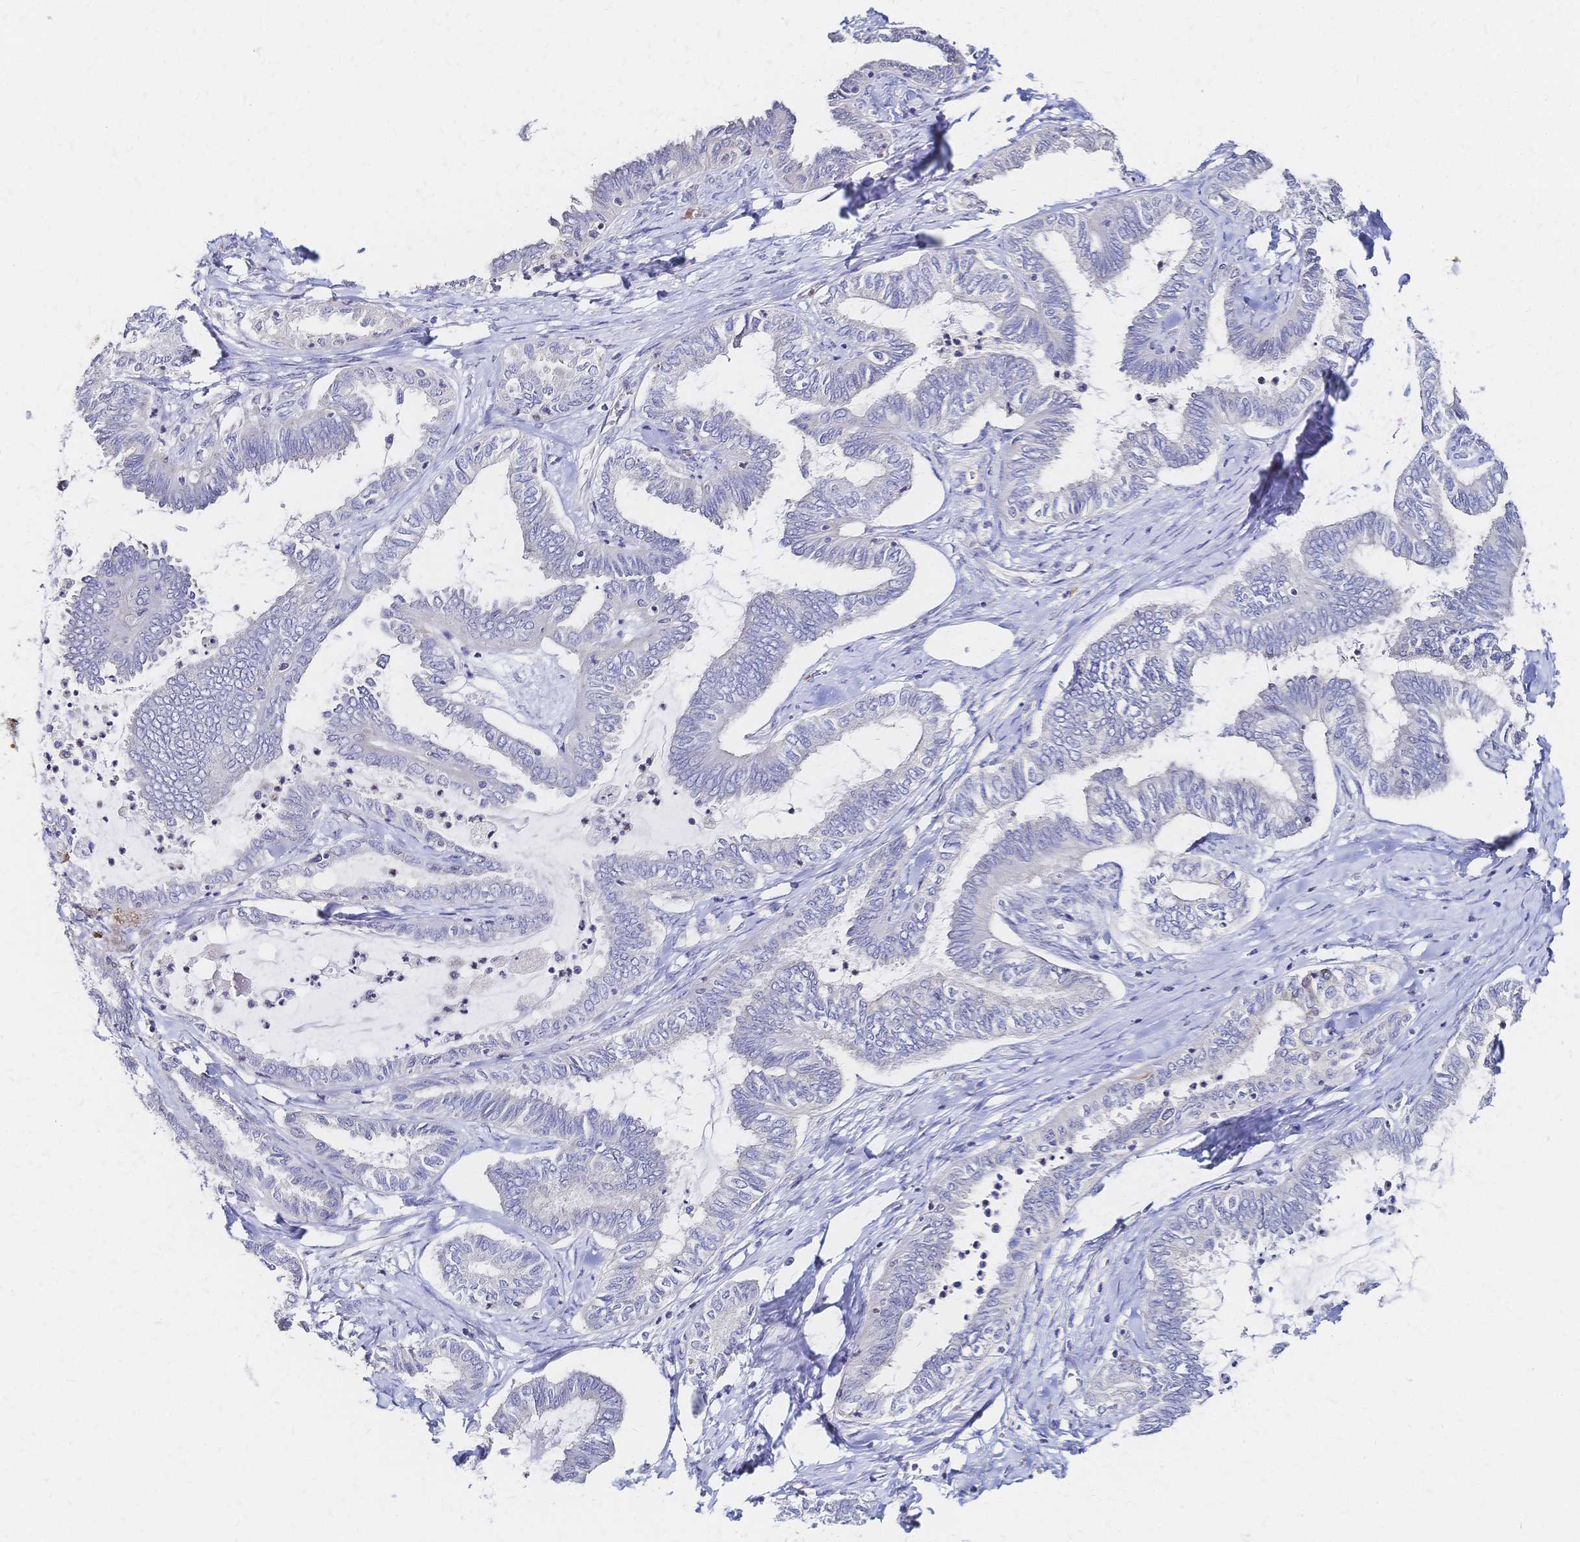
{"staining": {"intensity": "negative", "quantity": "none", "location": "none"}, "tissue": "ovarian cancer", "cell_type": "Tumor cells", "image_type": "cancer", "snomed": [{"axis": "morphology", "description": "Carcinoma, endometroid"}, {"axis": "topography", "description": "Ovary"}], "caption": "This photomicrograph is of endometroid carcinoma (ovarian) stained with immunohistochemistry to label a protein in brown with the nuclei are counter-stained blue. There is no staining in tumor cells.", "gene": "SLC5A1", "patient": {"sex": "female", "age": 70}}